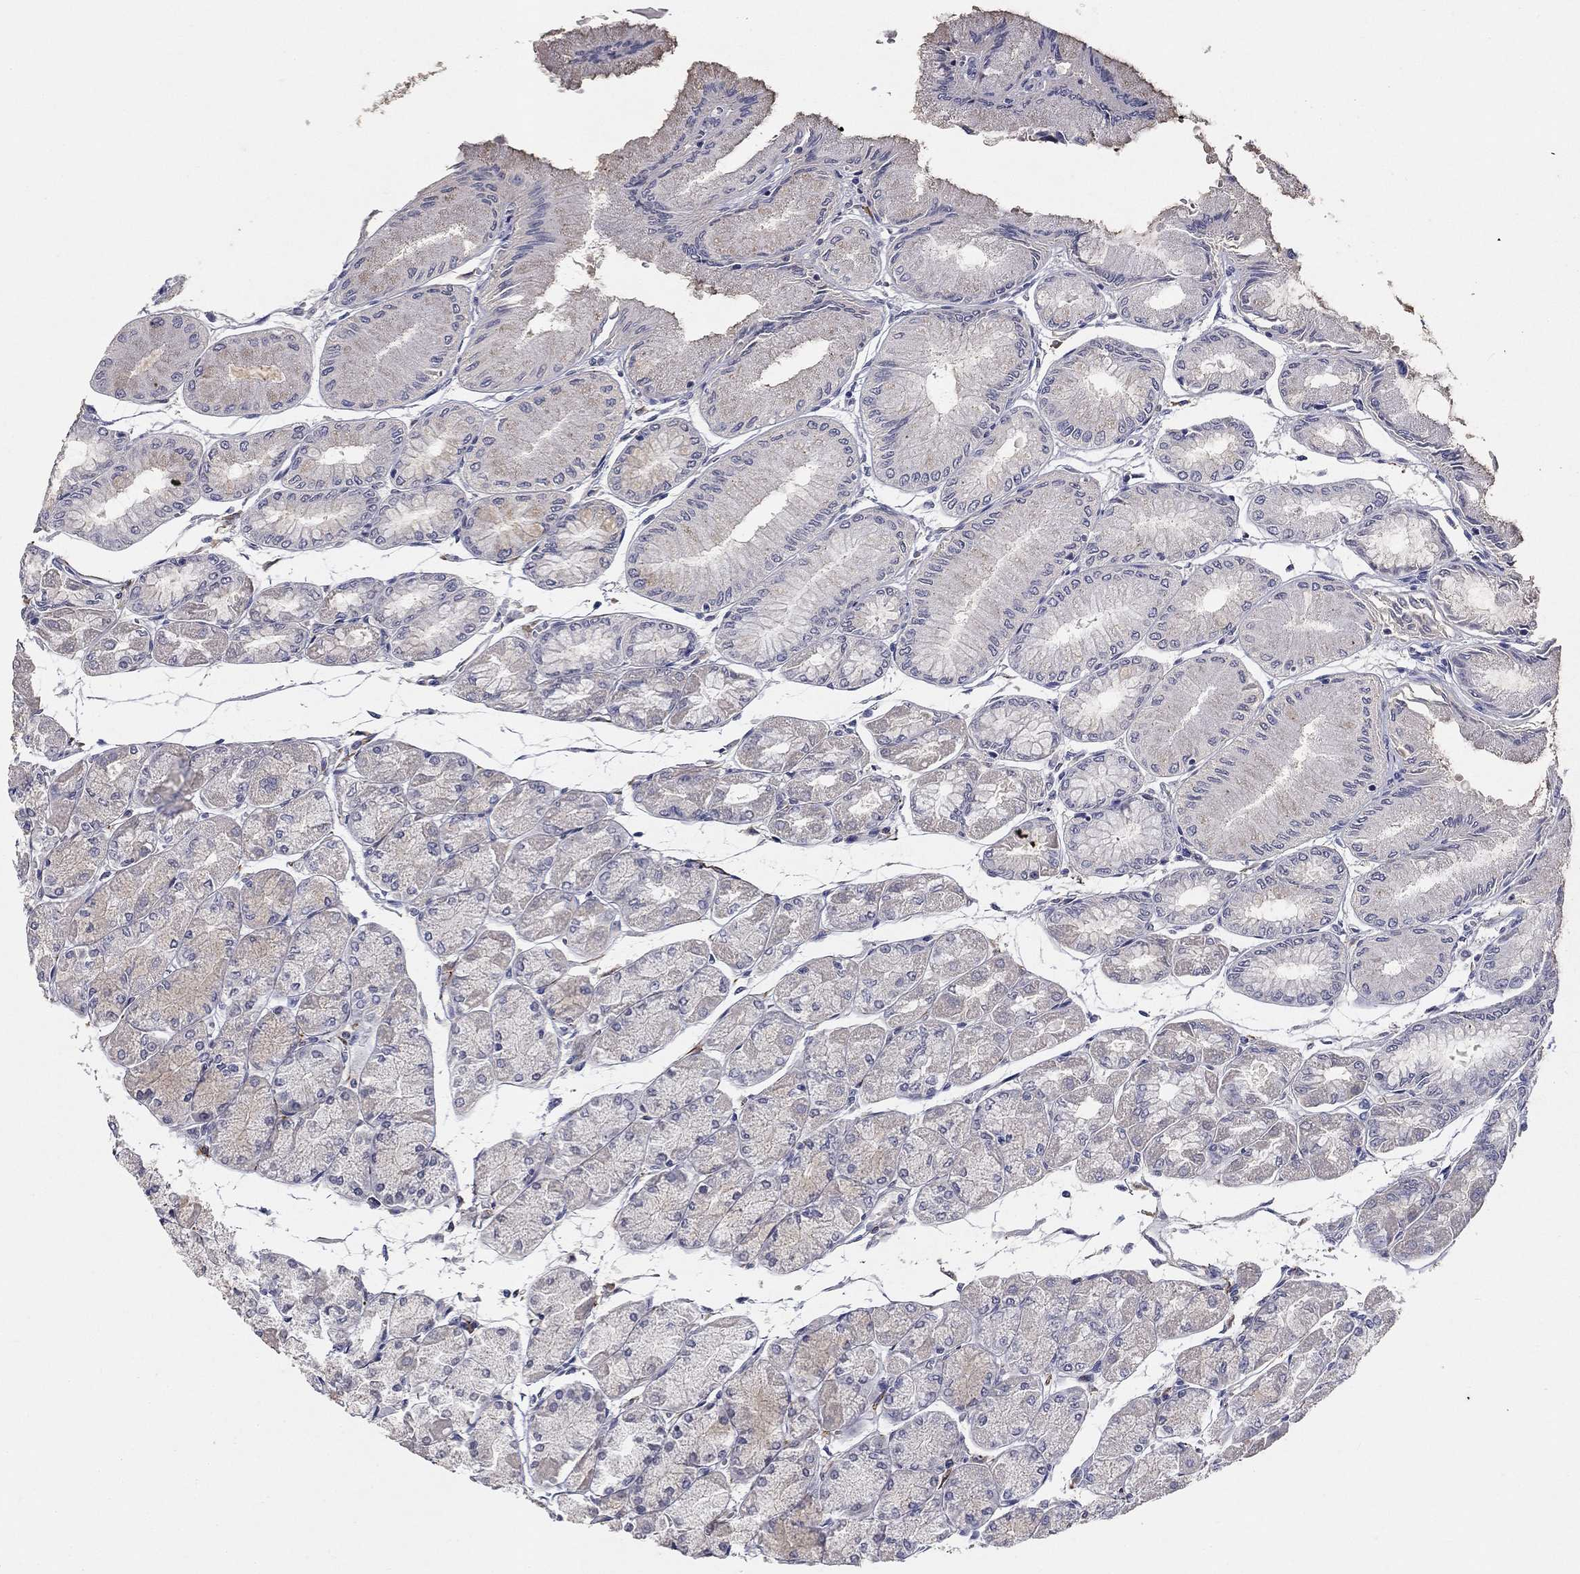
{"staining": {"intensity": "negative", "quantity": "none", "location": "none"}, "tissue": "stomach", "cell_type": "Glandular cells", "image_type": "normal", "snomed": [{"axis": "morphology", "description": "Normal tissue, NOS"}, {"axis": "topography", "description": "Stomach, upper"}], "caption": "Stomach was stained to show a protein in brown. There is no significant staining in glandular cells. Brightfield microscopy of IHC stained with DAB (3,3'-diaminobenzidine) (brown) and hematoxylin (blue), captured at high magnification.", "gene": "CD274", "patient": {"sex": "male", "age": 60}}